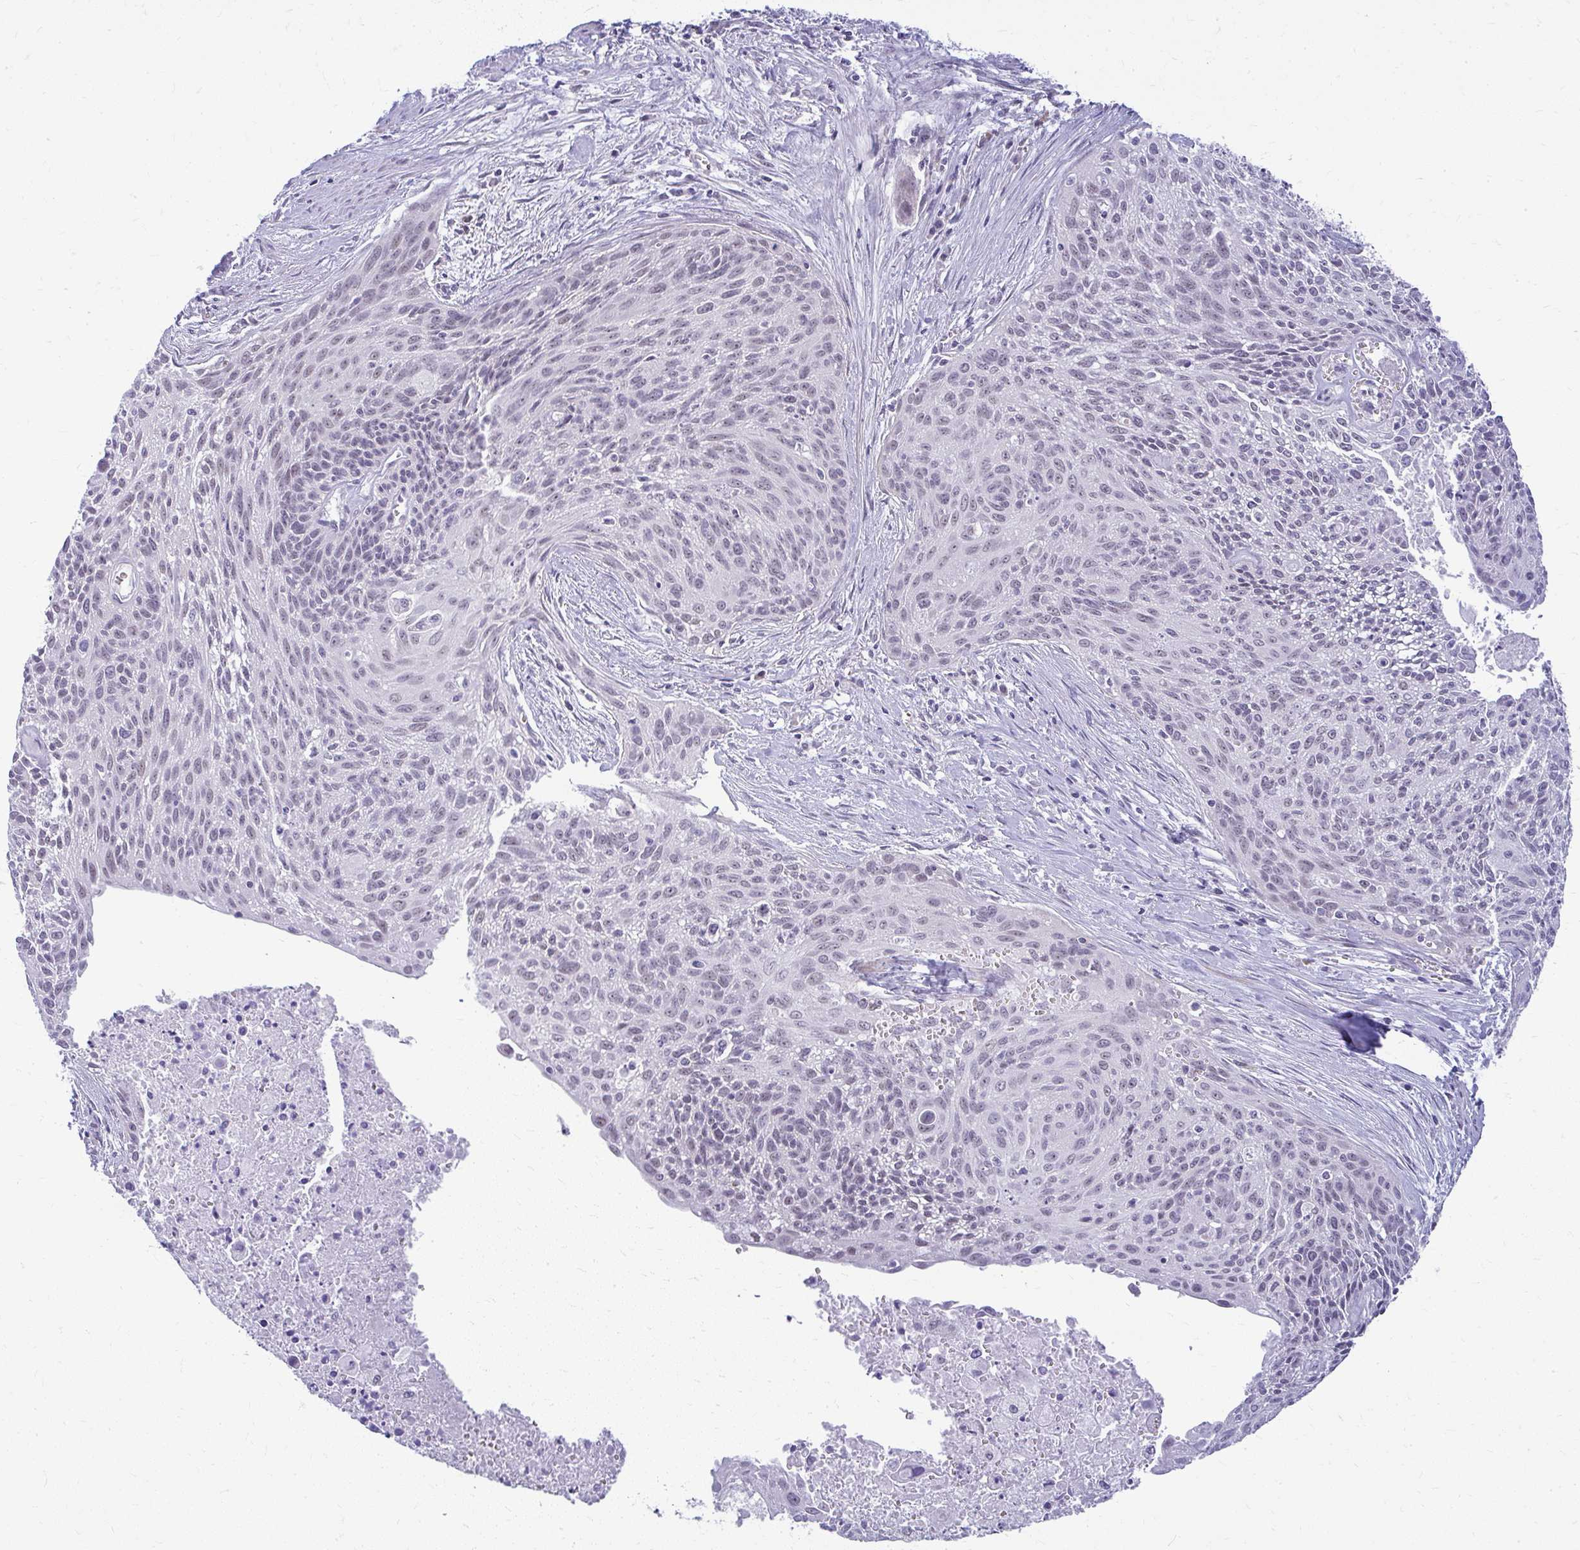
{"staining": {"intensity": "negative", "quantity": "none", "location": "none"}, "tissue": "cervical cancer", "cell_type": "Tumor cells", "image_type": "cancer", "snomed": [{"axis": "morphology", "description": "Squamous cell carcinoma, NOS"}, {"axis": "topography", "description": "Cervix"}], "caption": "Tumor cells are negative for protein expression in human squamous cell carcinoma (cervical).", "gene": "TEX33", "patient": {"sex": "female", "age": 55}}